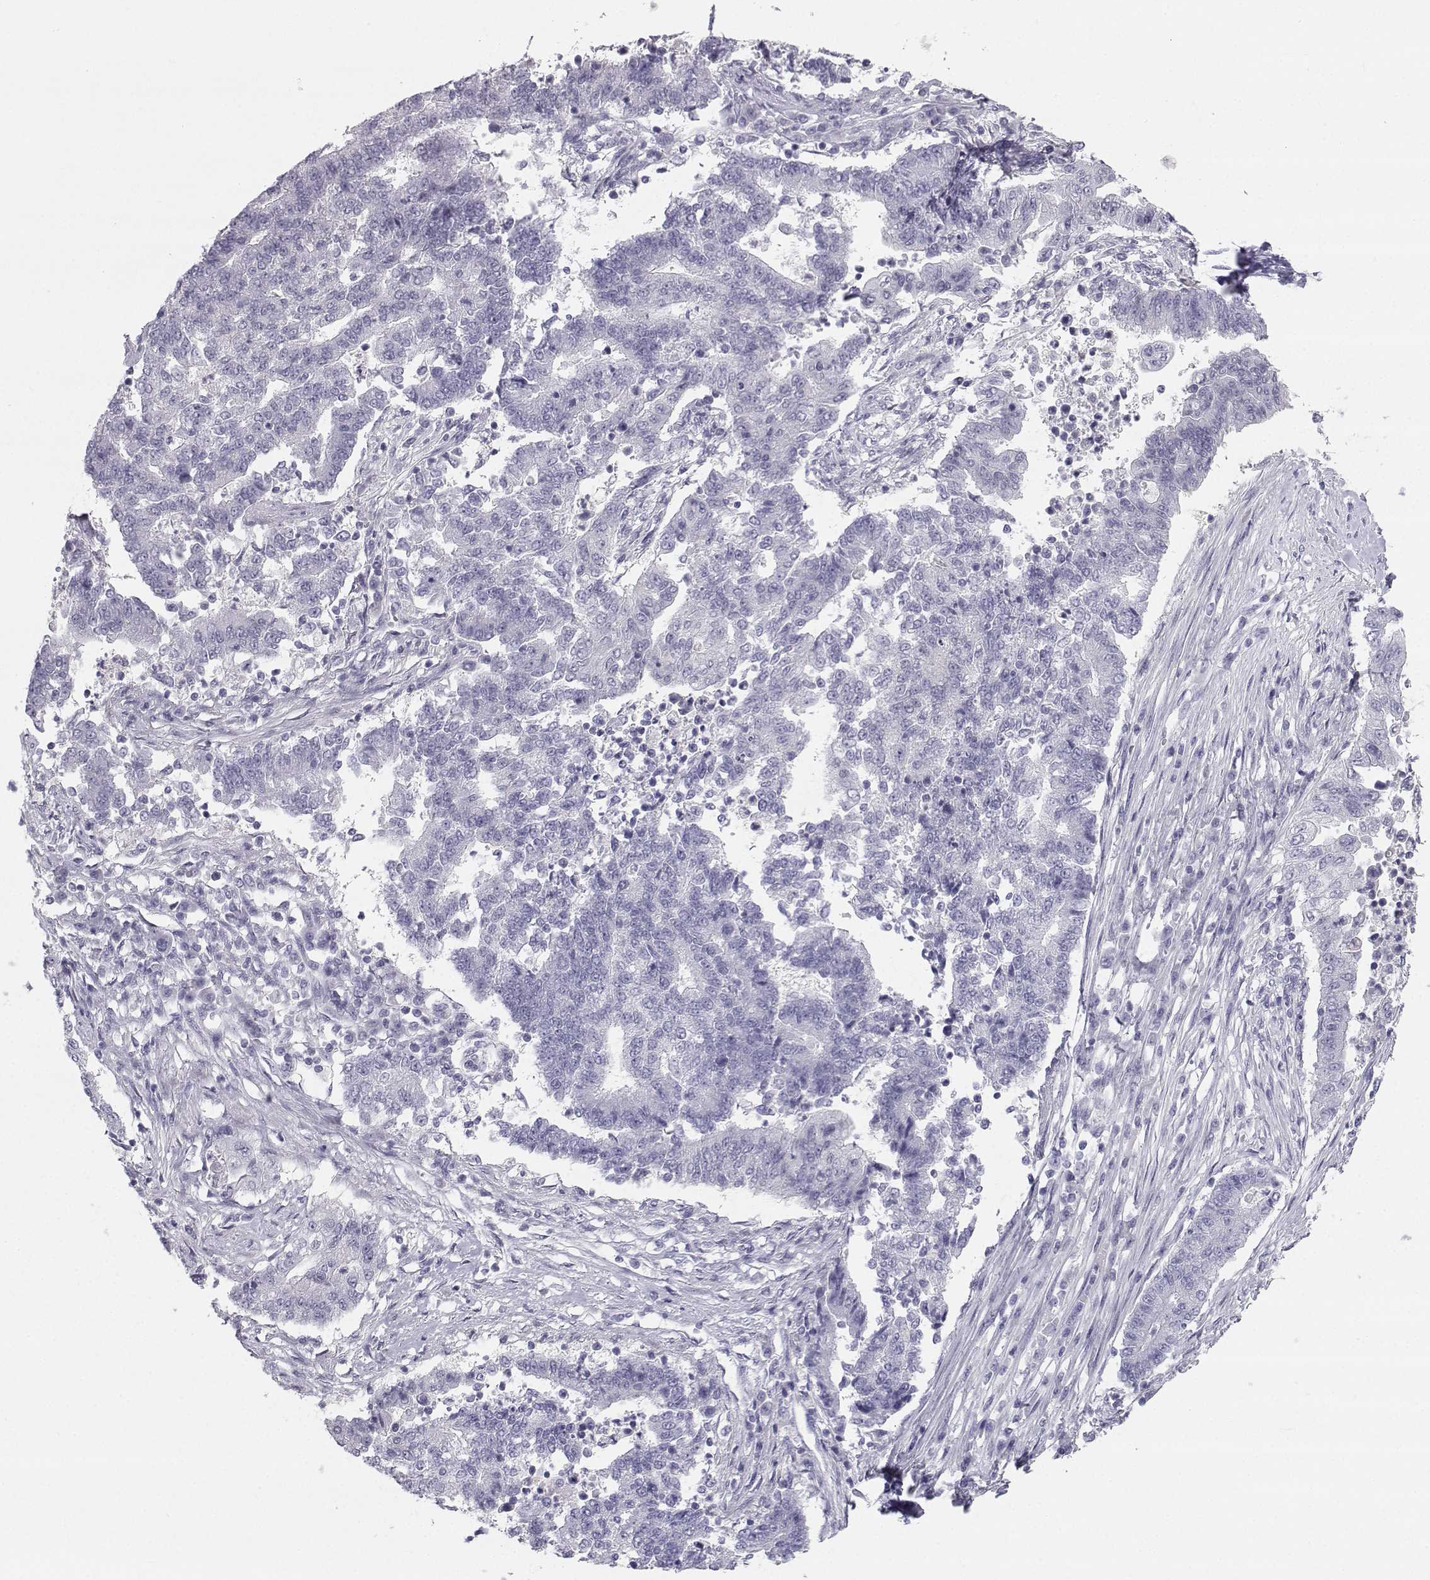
{"staining": {"intensity": "negative", "quantity": "none", "location": "none"}, "tissue": "endometrial cancer", "cell_type": "Tumor cells", "image_type": "cancer", "snomed": [{"axis": "morphology", "description": "Adenocarcinoma, NOS"}, {"axis": "topography", "description": "Uterus"}, {"axis": "topography", "description": "Endometrium"}], "caption": "Tumor cells are negative for brown protein staining in adenocarcinoma (endometrial). The staining was performed using DAB (3,3'-diaminobenzidine) to visualize the protein expression in brown, while the nuclei were stained in blue with hematoxylin (Magnification: 20x).", "gene": "SYCE1", "patient": {"sex": "female", "age": 54}}